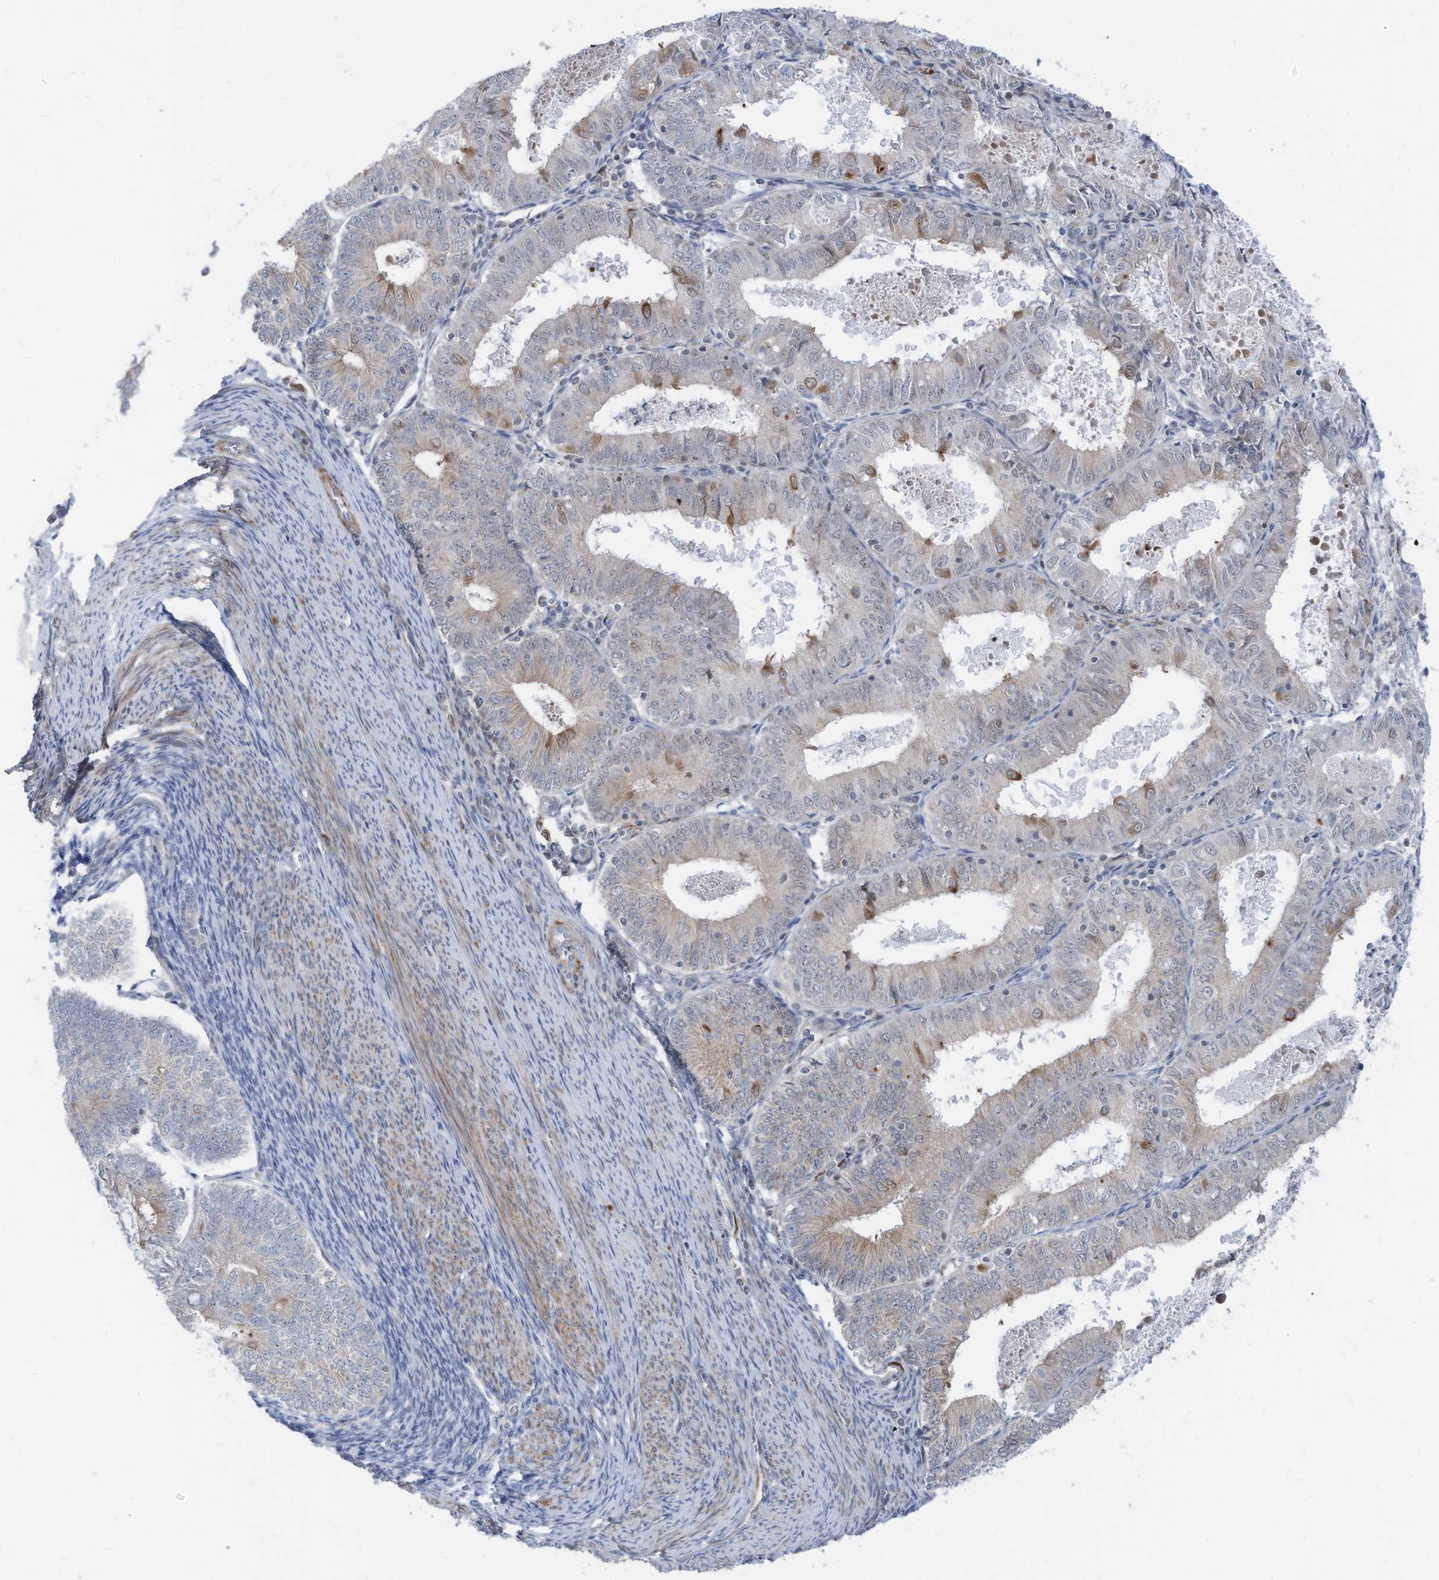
{"staining": {"intensity": "moderate", "quantity": "<25%", "location": "cytoplasmic/membranous"}, "tissue": "endometrial cancer", "cell_type": "Tumor cells", "image_type": "cancer", "snomed": [{"axis": "morphology", "description": "Adenocarcinoma, NOS"}, {"axis": "topography", "description": "Endometrium"}], "caption": "About <25% of tumor cells in human adenocarcinoma (endometrial) demonstrate moderate cytoplasmic/membranous protein expression as visualized by brown immunohistochemical staining.", "gene": "GPATCH3", "patient": {"sex": "female", "age": 57}}